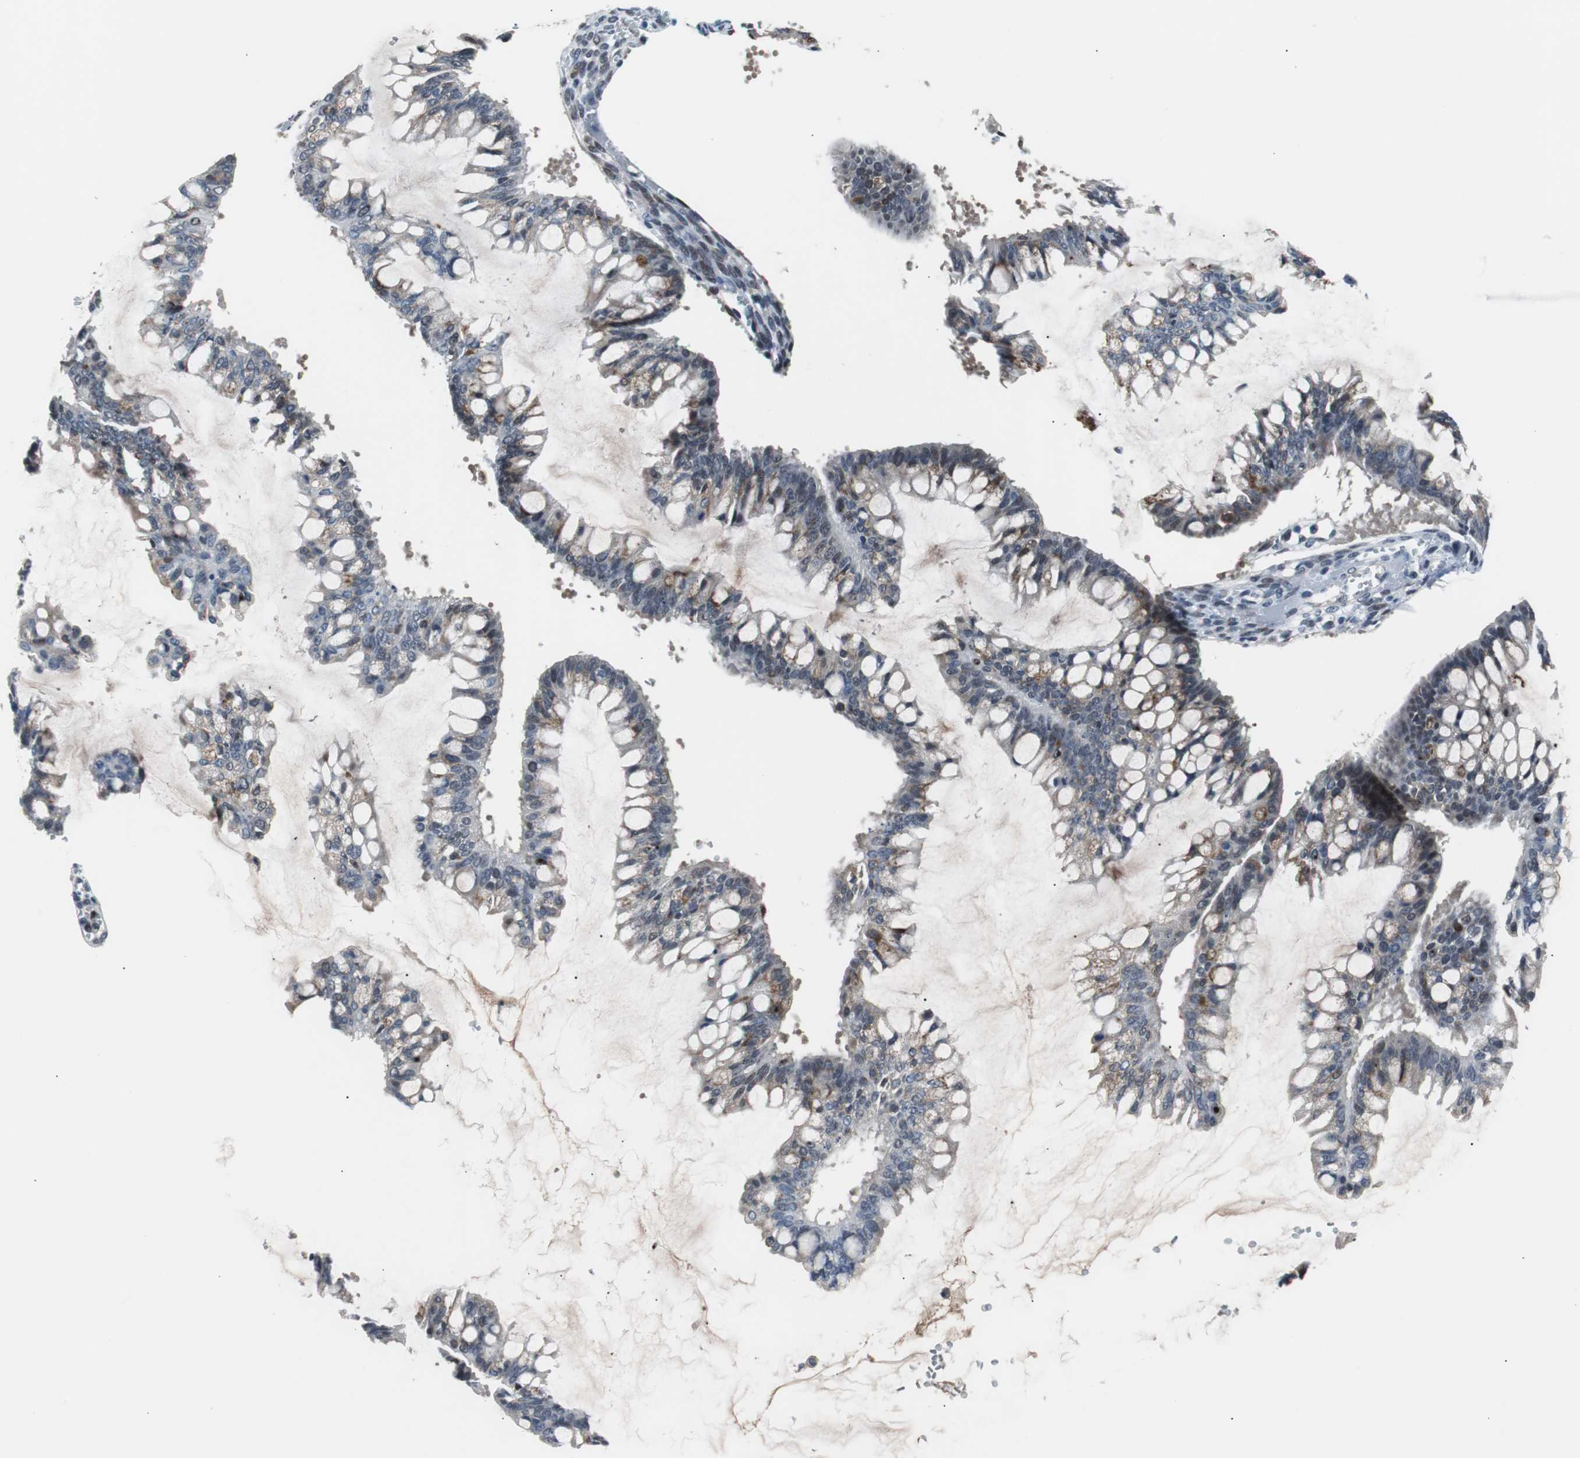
{"staining": {"intensity": "moderate", "quantity": ">75%", "location": "nuclear"}, "tissue": "ovarian cancer", "cell_type": "Tumor cells", "image_type": "cancer", "snomed": [{"axis": "morphology", "description": "Cystadenocarcinoma, mucinous, NOS"}, {"axis": "topography", "description": "Ovary"}], "caption": "Immunohistochemical staining of human mucinous cystadenocarcinoma (ovarian) shows medium levels of moderate nuclear expression in about >75% of tumor cells.", "gene": "USP28", "patient": {"sex": "female", "age": 73}}